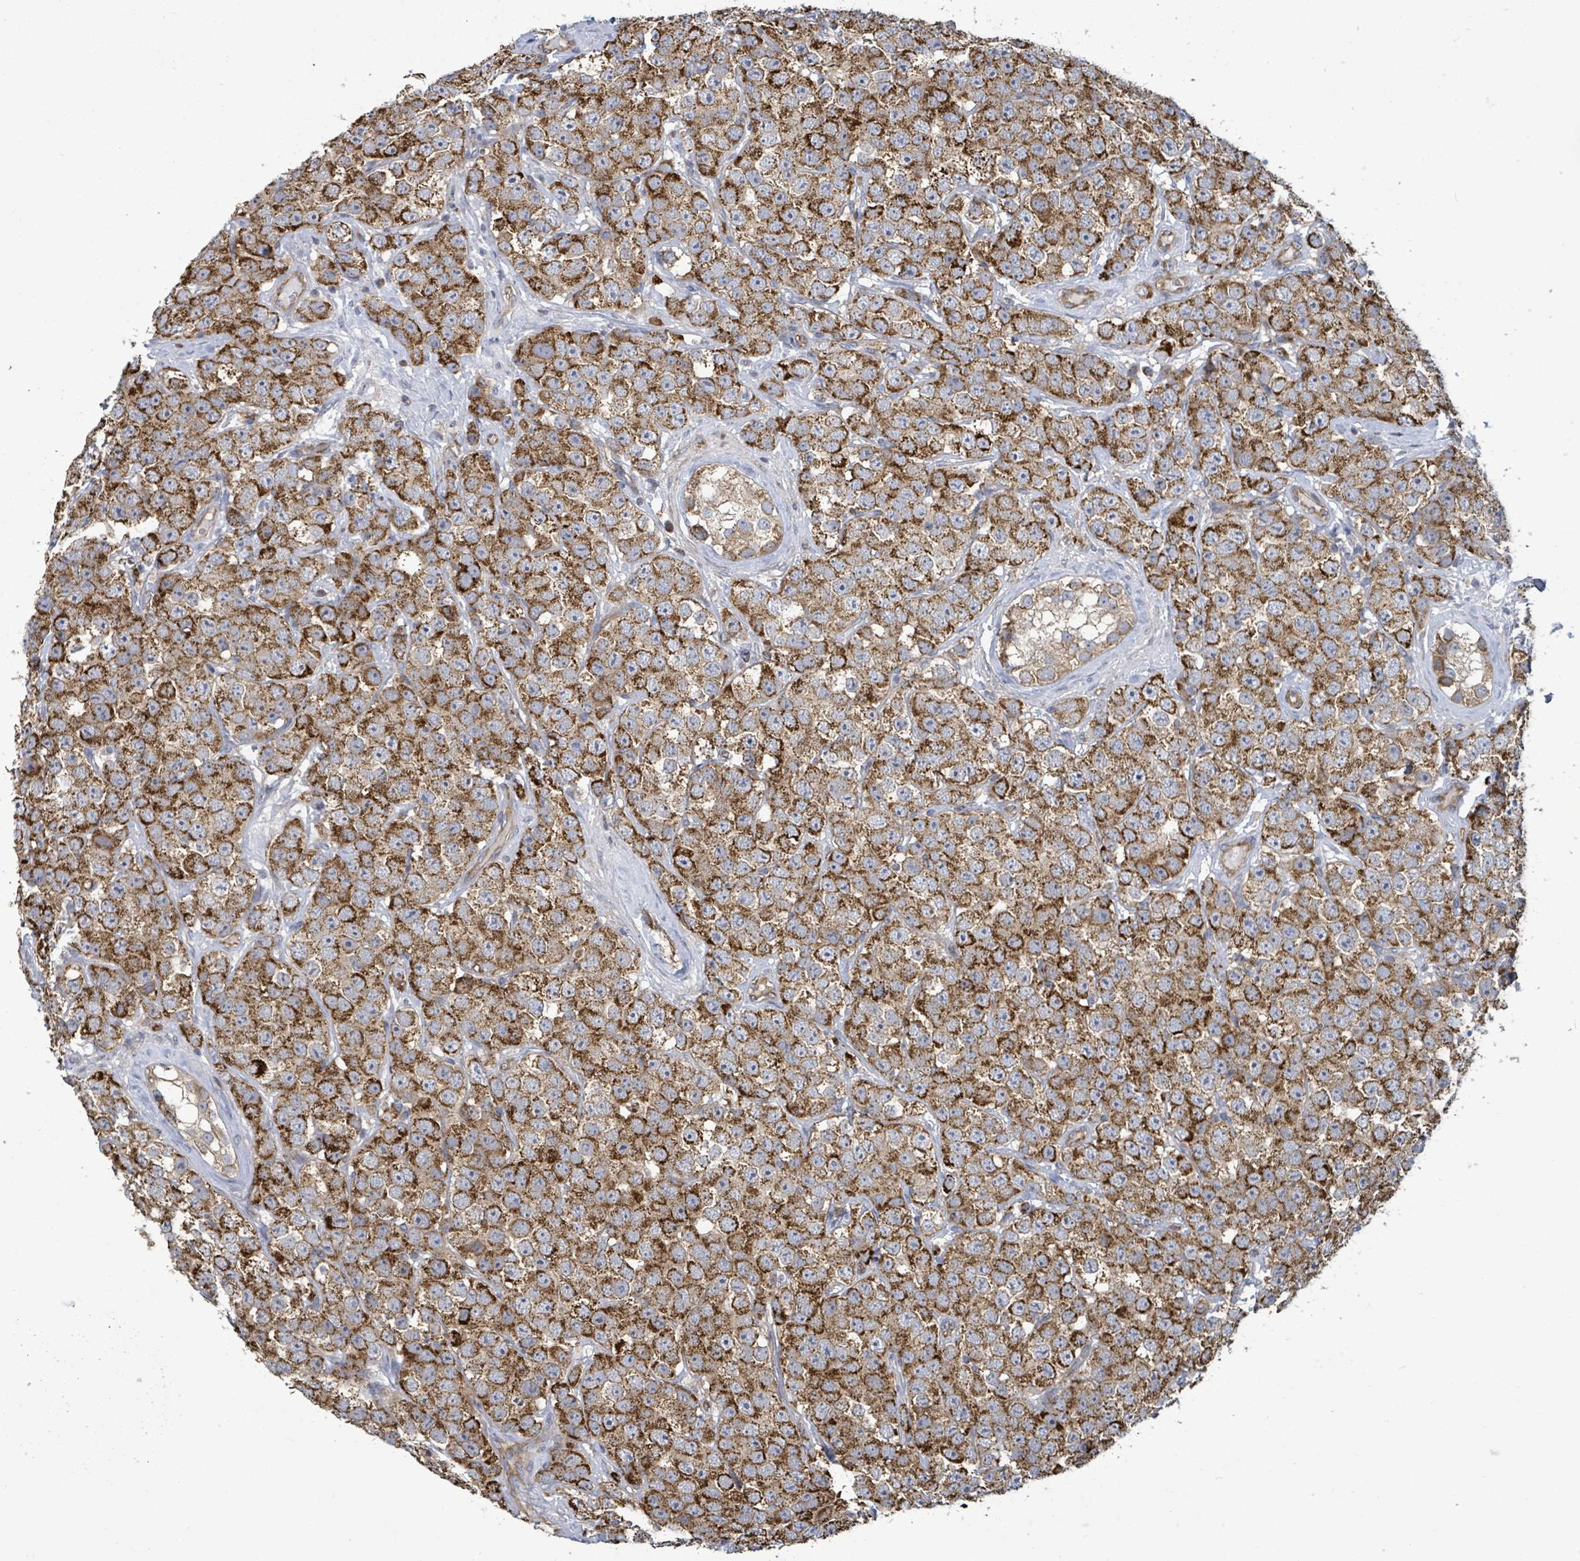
{"staining": {"intensity": "strong", "quantity": ">75%", "location": "cytoplasmic/membranous"}, "tissue": "testis cancer", "cell_type": "Tumor cells", "image_type": "cancer", "snomed": [{"axis": "morphology", "description": "Seminoma, NOS"}, {"axis": "topography", "description": "Testis"}], "caption": "DAB immunohistochemical staining of human seminoma (testis) demonstrates strong cytoplasmic/membranous protein expression in approximately >75% of tumor cells. (brown staining indicates protein expression, while blue staining denotes nuclei).", "gene": "KBTBD11", "patient": {"sex": "male", "age": 28}}